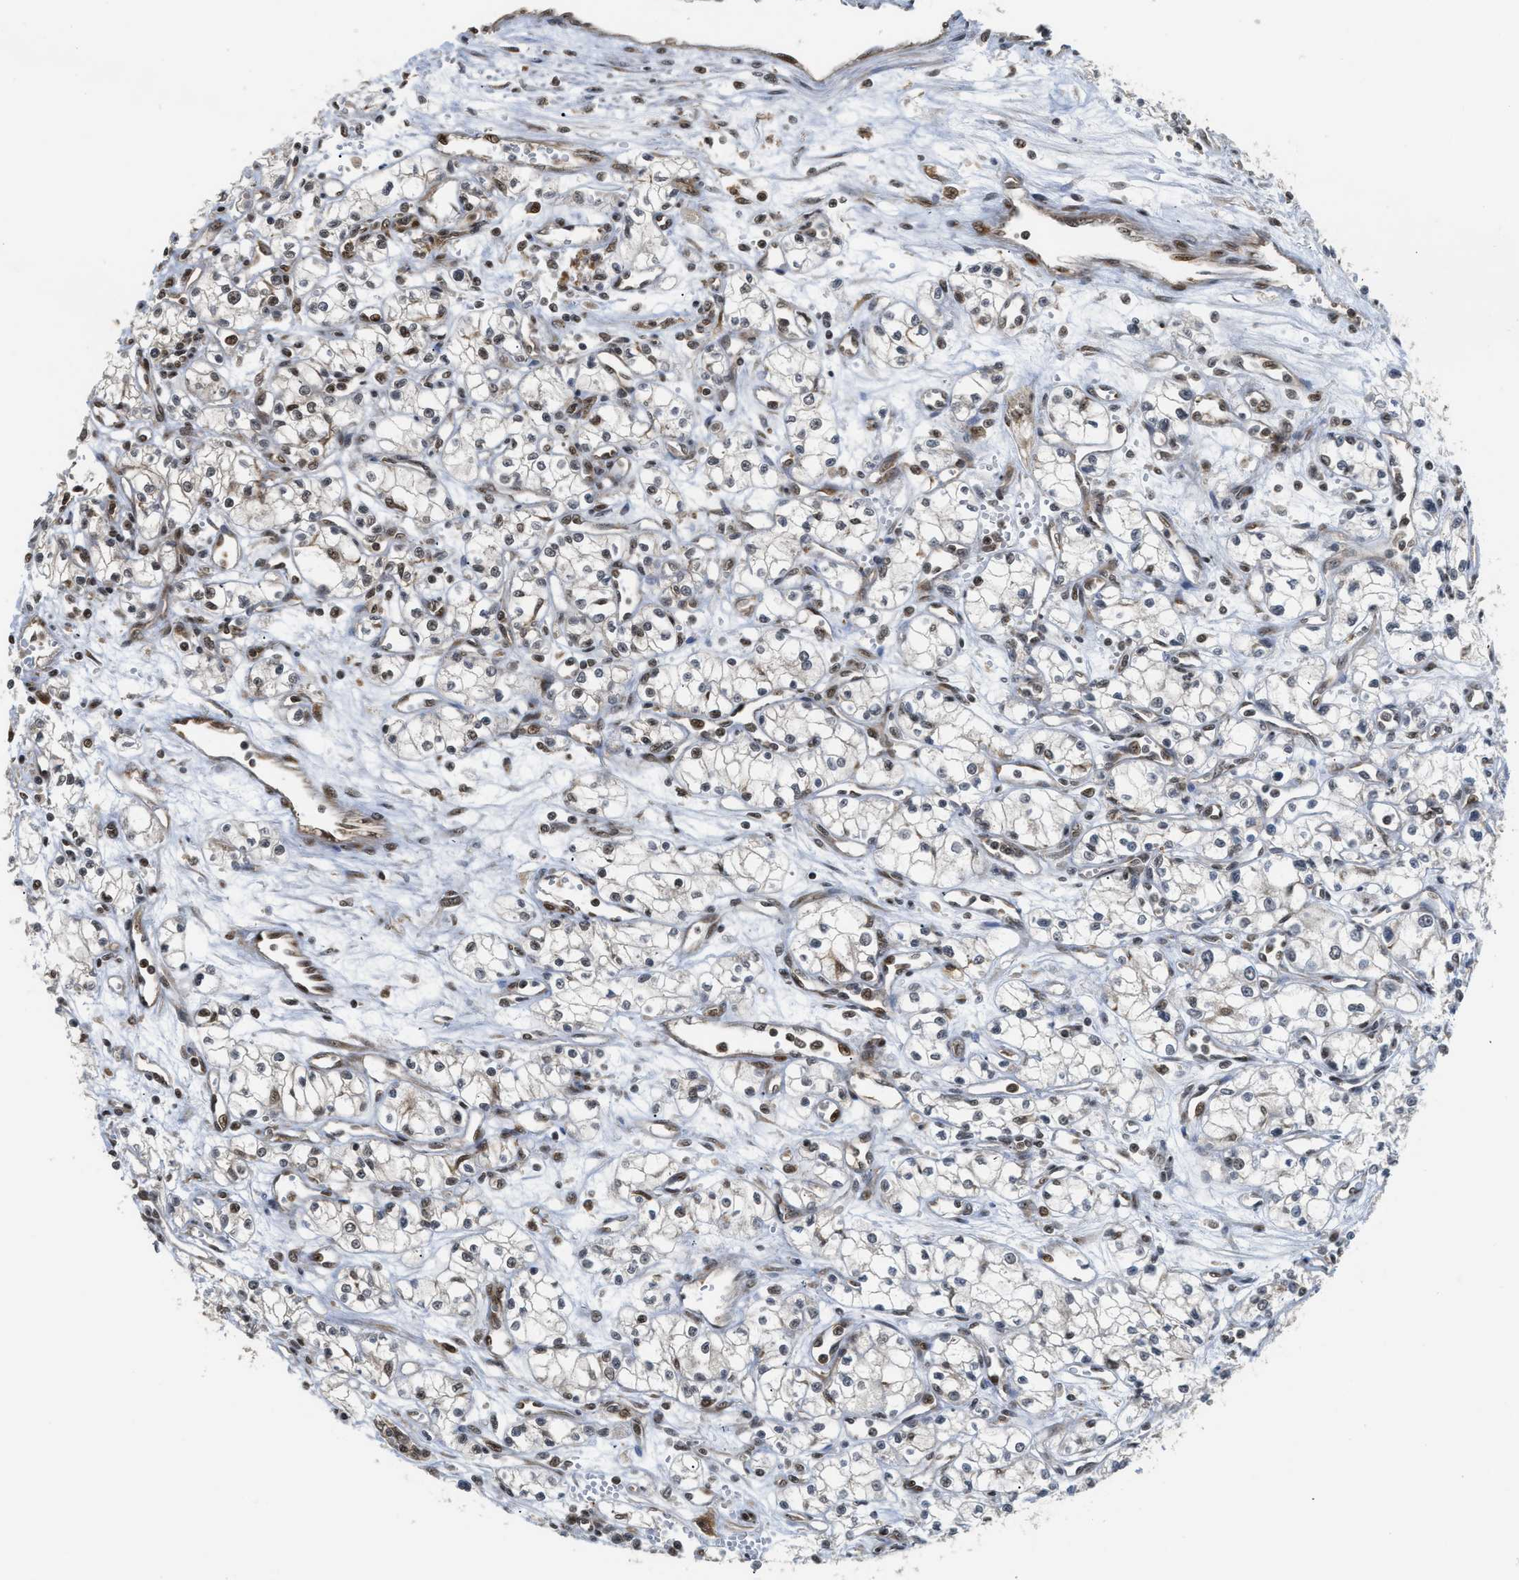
{"staining": {"intensity": "moderate", "quantity": "<25%", "location": "nuclear"}, "tissue": "renal cancer", "cell_type": "Tumor cells", "image_type": "cancer", "snomed": [{"axis": "morphology", "description": "Normal tissue, NOS"}, {"axis": "morphology", "description": "Adenocarcinoma, NOS"}, {"axis": "topography", "description": "Kidney"}], "caption": "Immunohistochemical staining of renal adenocarcinoma demonstrates low levels of moderate nuclear staining in approximately <25% of tumor cells.", "gene": "TACC1", "patient": {"sex": "male", "age": 59}}